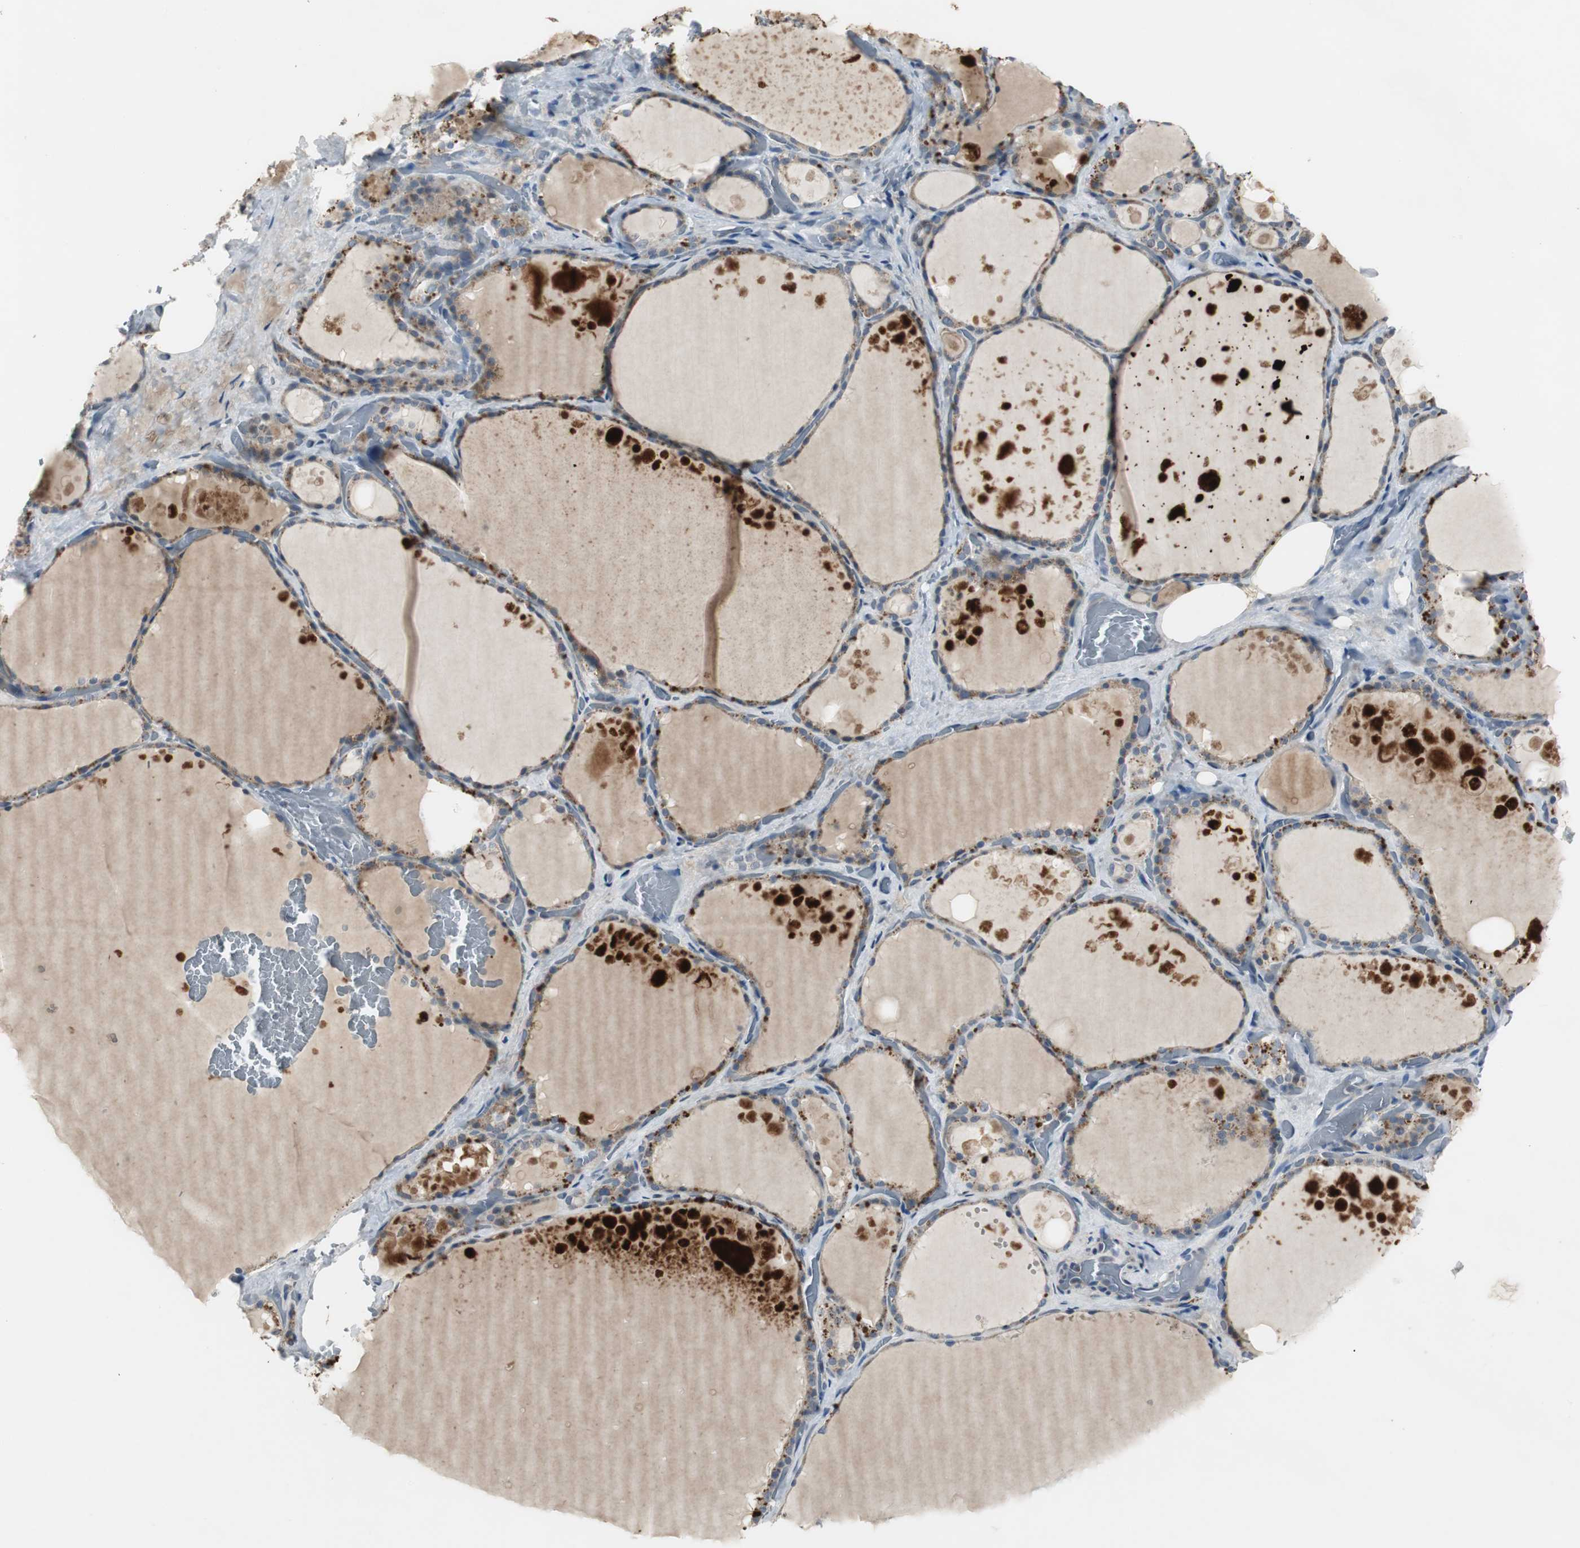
{"staining": {"intensity": "weak", "quantity": ">75%", "location": "cytoplasmic/membranous"}, "tissue": "thyroid gland", "cell_type": "Glandular cells", "image_type": "normal", "snomed": [{"axis": "morphology", "description": "Normal tissue, NOS"}, {"axis": "topography", "description": "Thyroid gland"}], "caption": "High-magnification brightfield microscopy of benign thyroid gland stained with DAB (3,3'-diaminobenzidine) (brown) and counterstained with hematoxylin (blue). glandular cells exhibit weak cytoplasmic/membranous expression is seen in about>75% of cells.", "gene": "MYT1", "patient": {"sex": "male", "age": 61}}